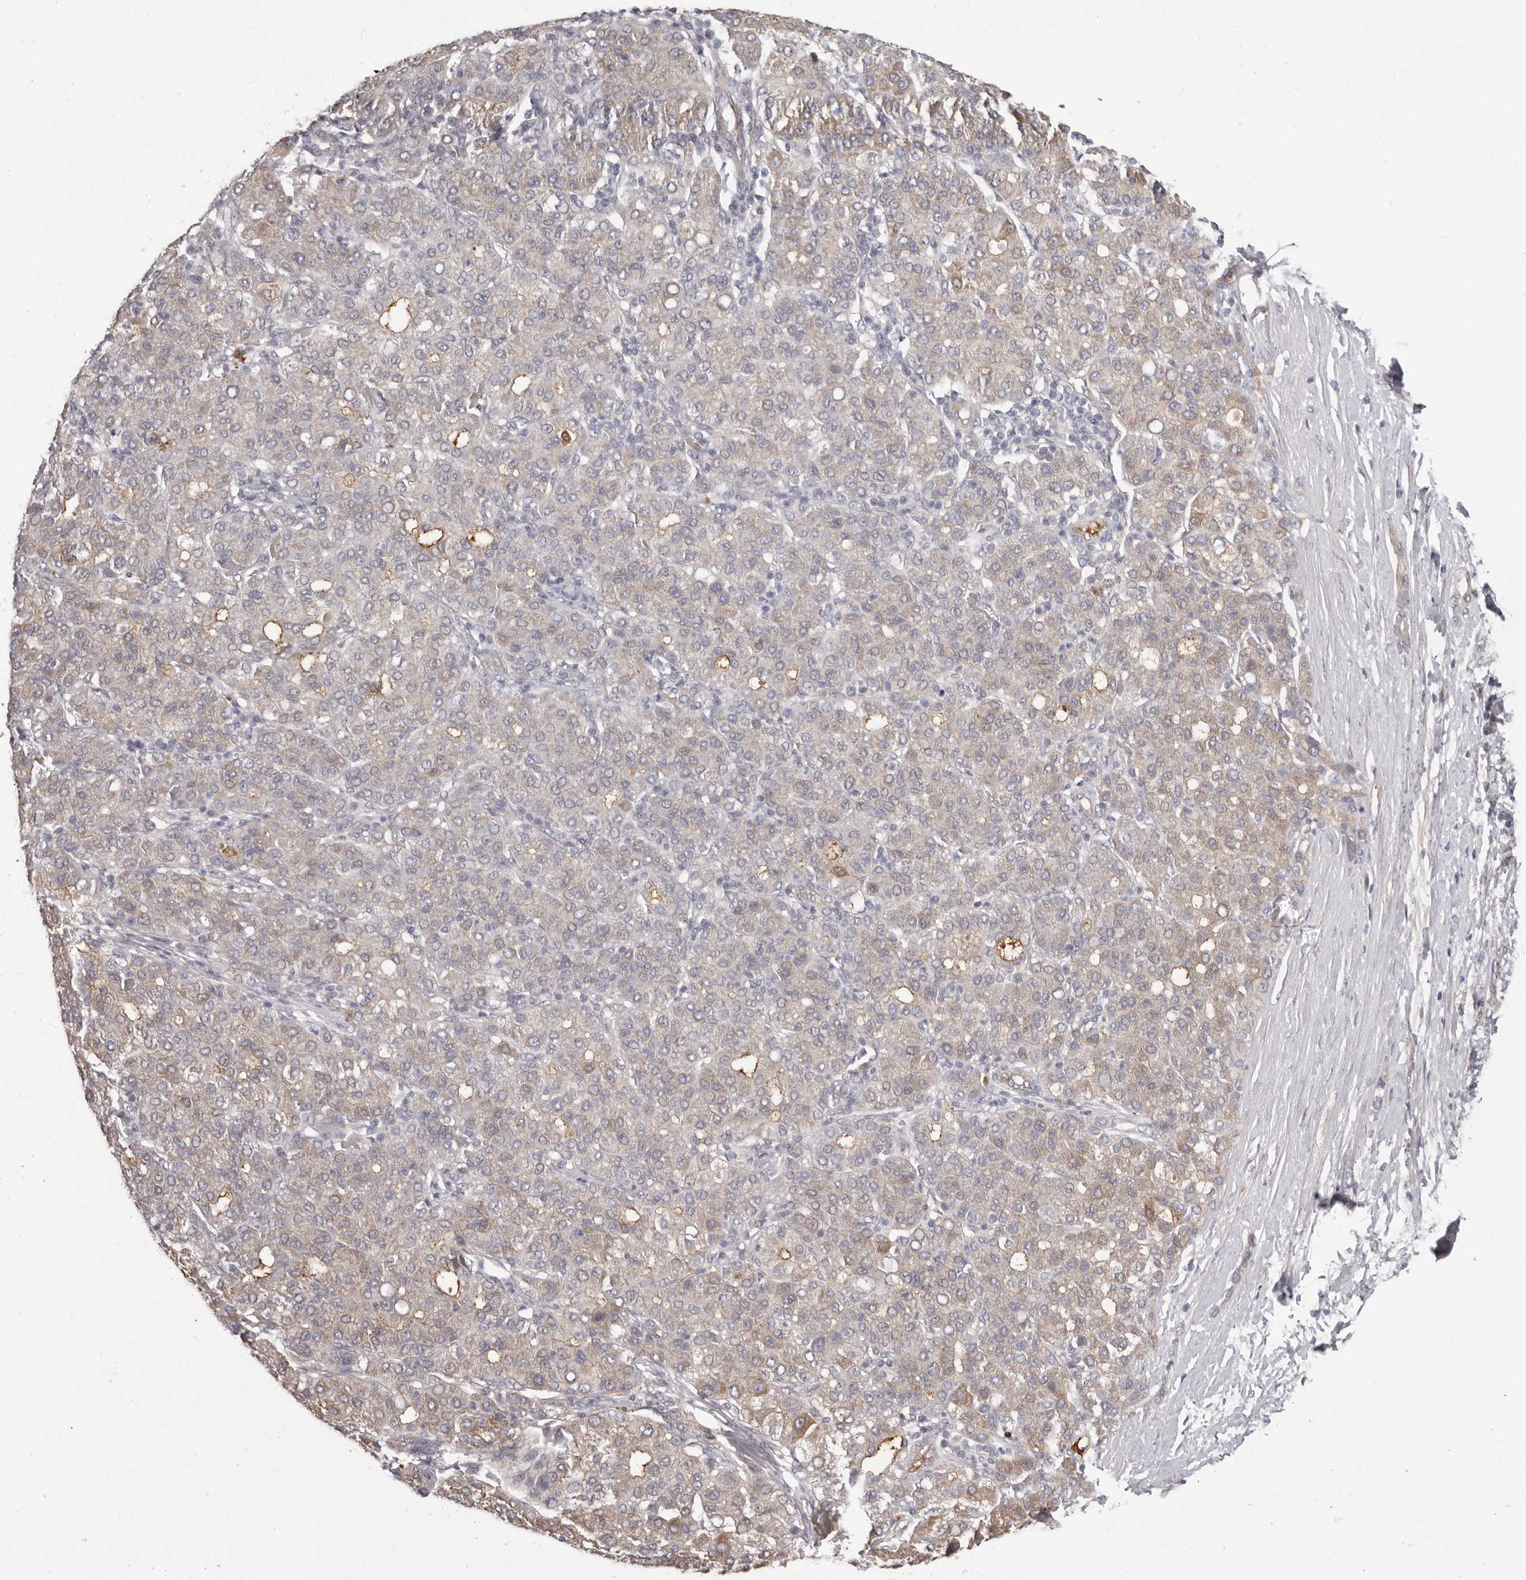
{"staining": {"intensity": "weak", "quantity": "25%-75%", "location": "cytoplasmic/membranous"}, "tissue": "liver cancer", "cell_type": "Tumor cells", "image_type": "cancer", "snomed": [{"axis": "morphology", "description": "Carcinoma, Hepatocellular, NOS"}, {"axis": "topography", "description": "Liver"}], "caption": "Liver cancer stained with a protein marker displays weak staining in tumor cells.", "gene": "OTUD3", "patient": {"sex": "male", "age": 65}}